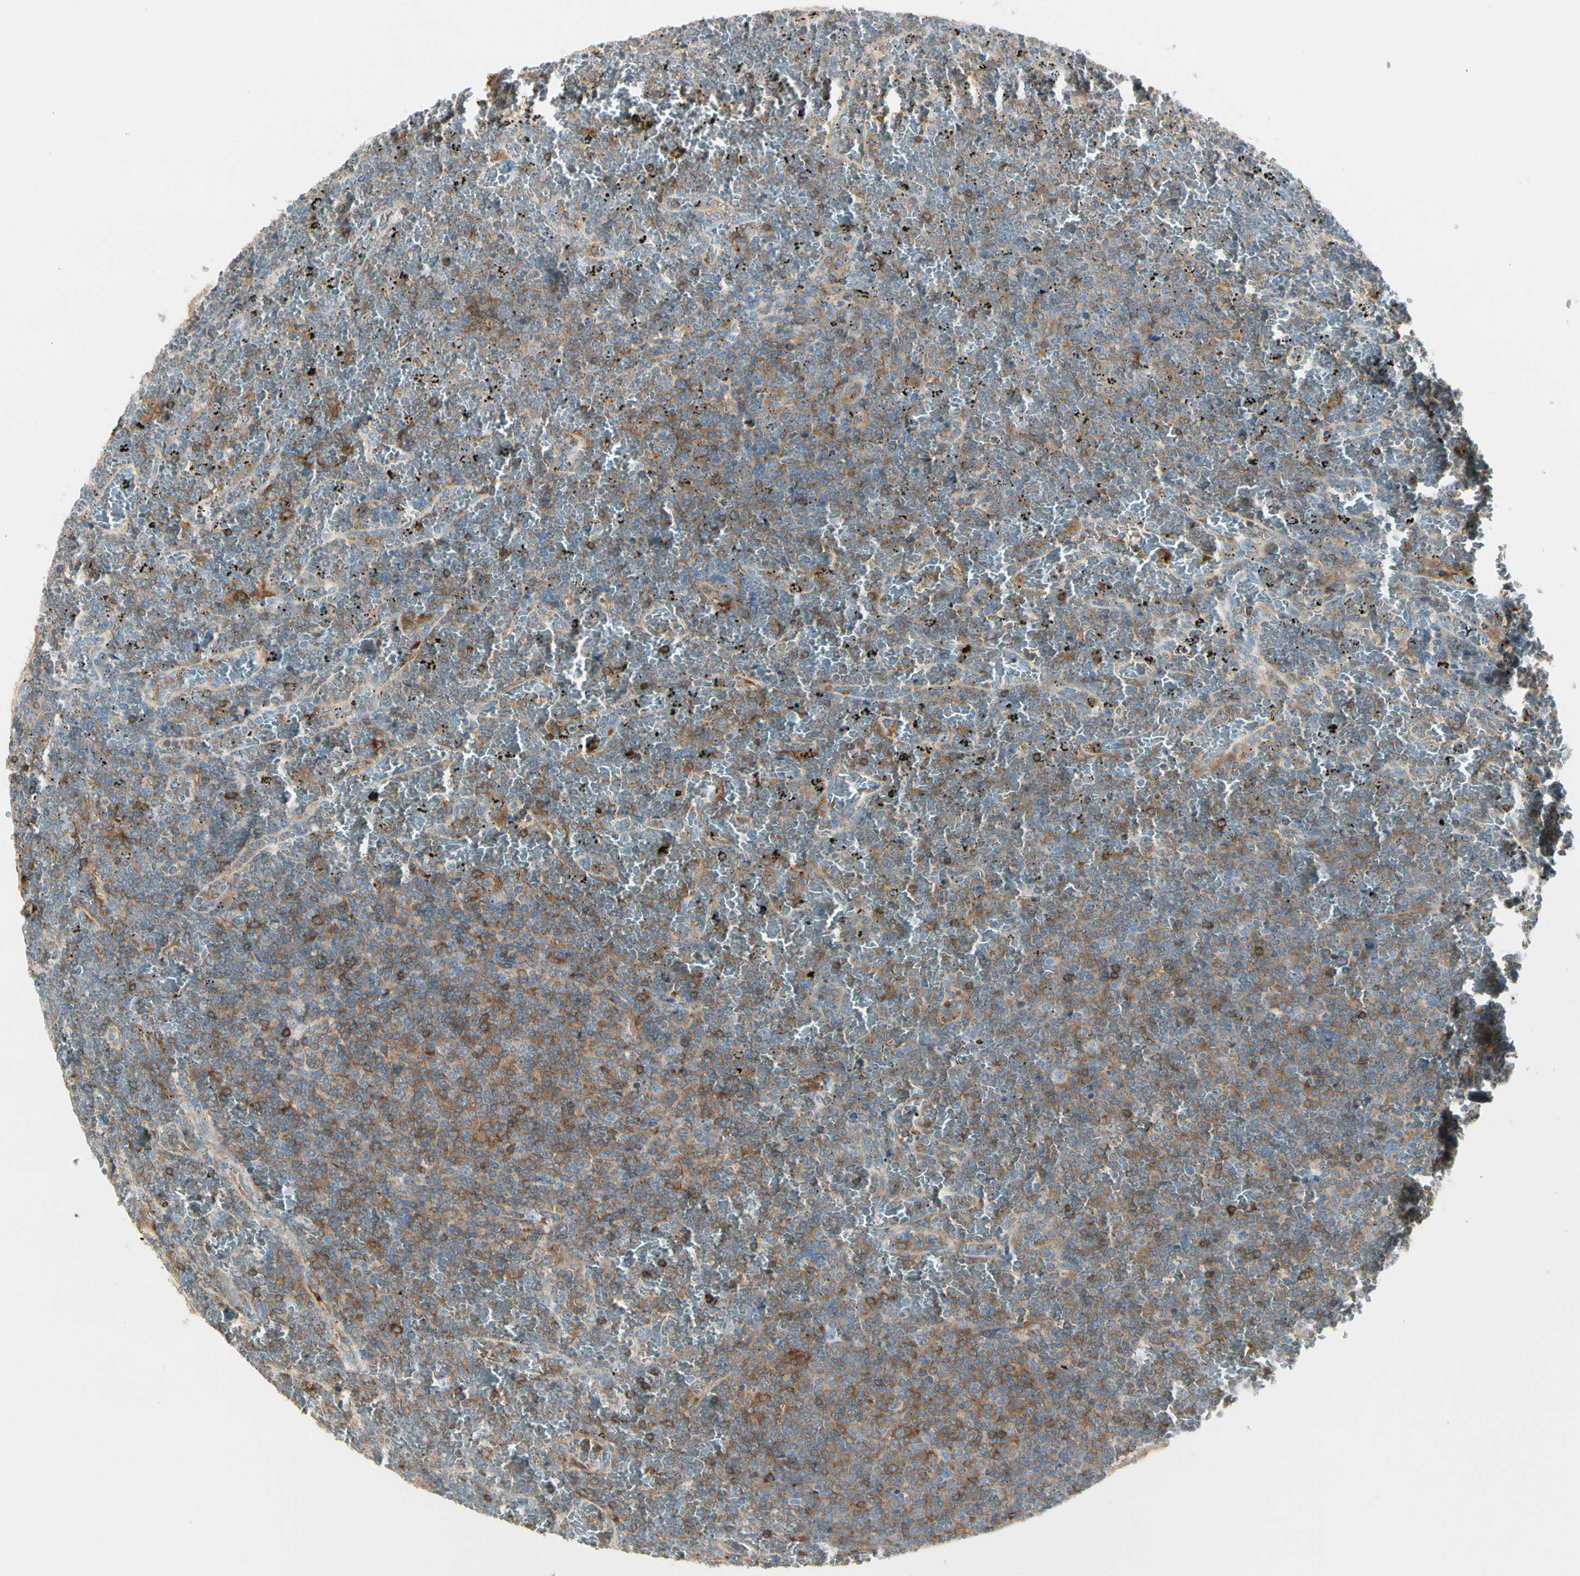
{"staining": {"intensity": "moderate", "quantity": "25%-75%", "location": "cytoplasmic/membranous"}, "tissue": "lymphoma", "cell_type": "Tumor cells", "image_type": "cancer", "snomed": [{"axis": "morphology", "description": "Malignant lymphoma, non-Hodgkin's type, Low grade"}, {"axis": "topography", "description": "Spleen"}], "caption": "The micrograph reveals immunohistochemical staining of malignant lymphoma, non-Hodgkin's type (low-grade). There is moderate cytoplasmic/membranous expression is appreciated in approximately 25%-75% of tumor cells.", "gene": "NFKB2", "patient": {"sex": "female", "age": 77}}